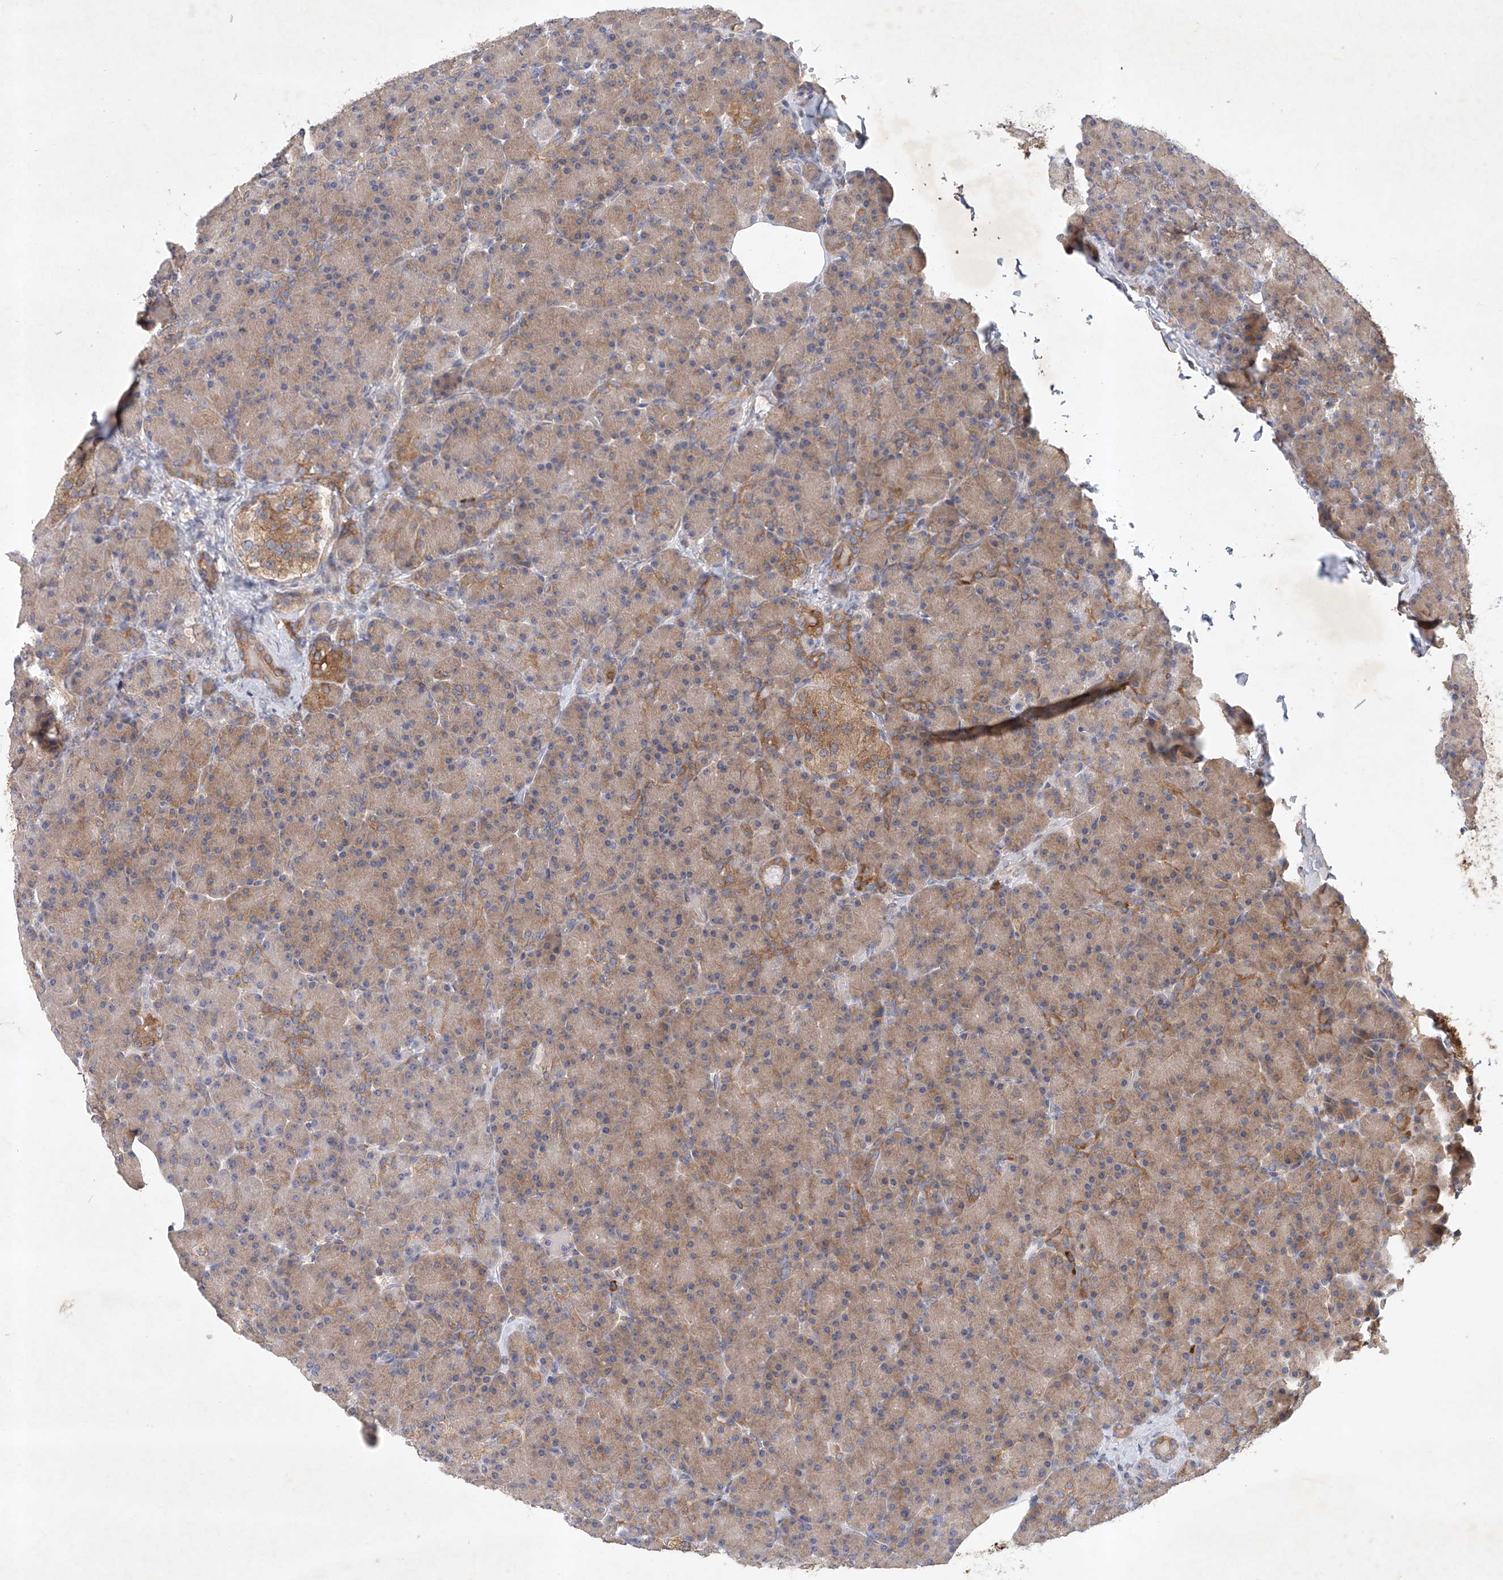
{"staining": {"intensity": "moderate", "quantity": "25%-75%", "location": "cytoplasmic/membranous"}, "tissue": "pancreas", "cell_type": "Exocrine glandular cells", "image_type": "normal", "snomed": [{"axis": "morphology", "description": "Normal tissue, NOS"}, {"axis": "topography", "description": "Pancreas"}], "caption": "An image of pancreas stained for a protein demonstrates moderate cytoplasmic/membranous brown staining in exocrine glandular cells. Nuclei are stained in blue.", "gene": "CARMIL1", "patient": {"sex": "female", "age": 43}}